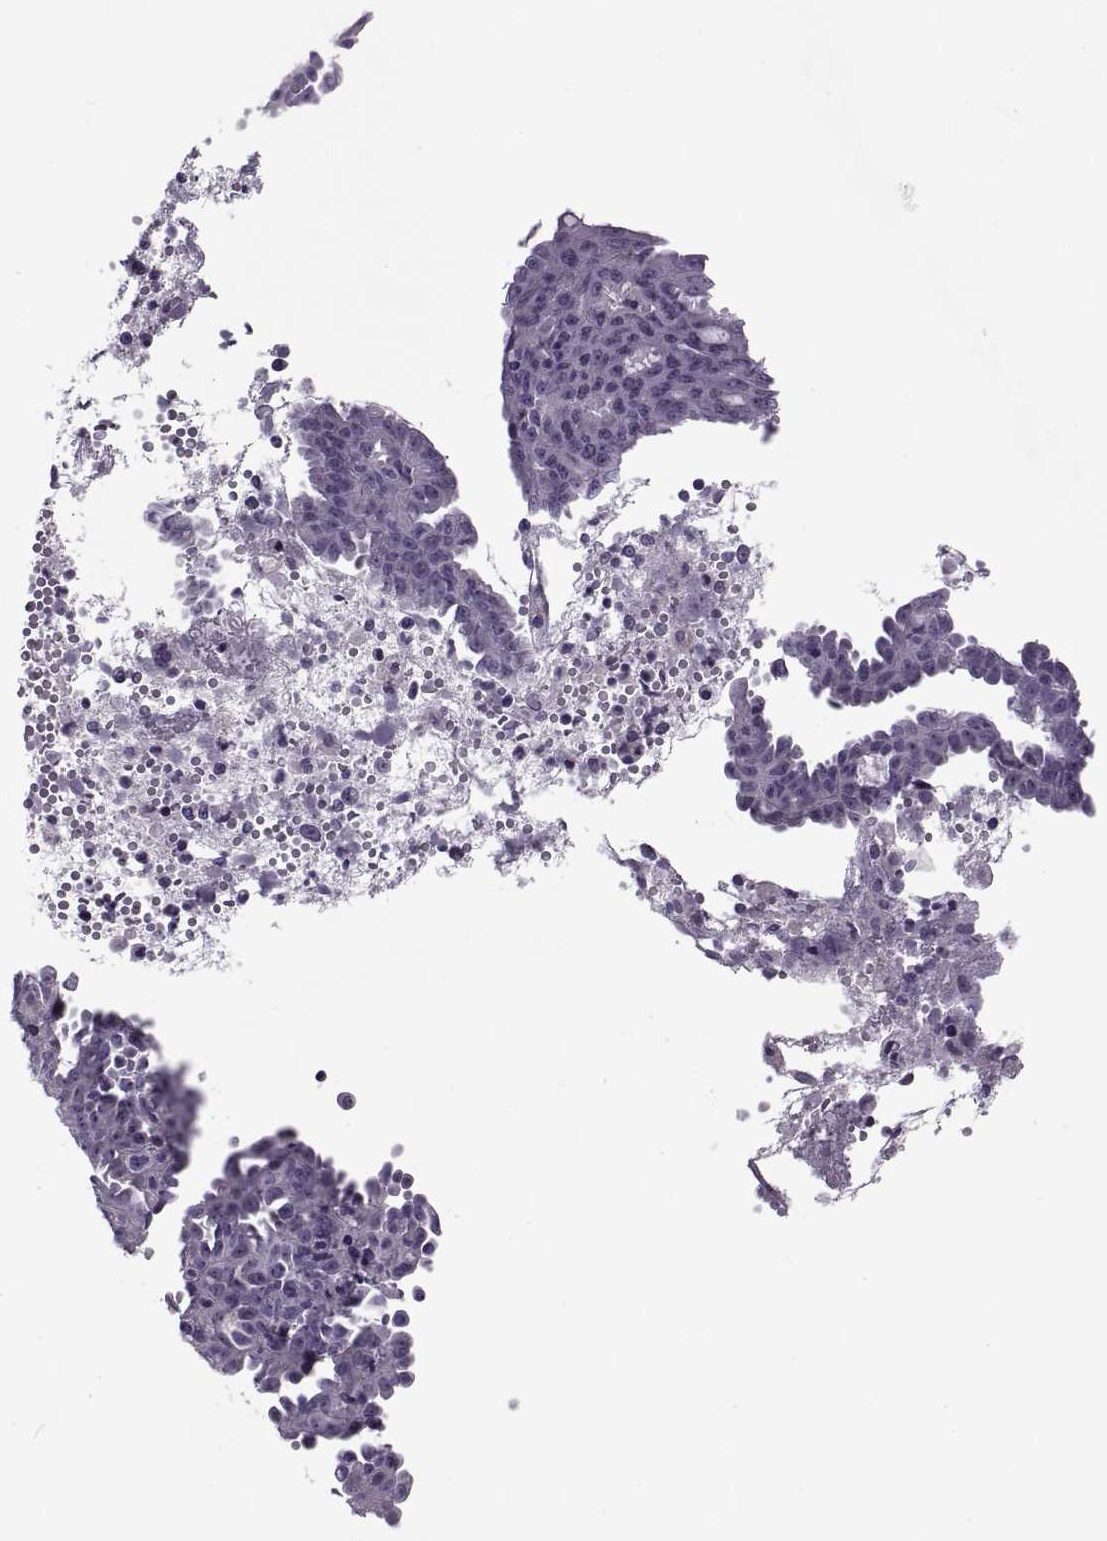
{"staining": {"intensity": "negative", "quantity": "none", "location": "none"}, "tissue": "ovarian cancer", "cell_type": "Tumor cells", "image_type": "cancer", "snomed": [{"axis": "morphology", "description": "Cystadenocarcinoma, serous, NOS"}, {"axis": "topography", "description": "Ovary"}], "caption": "Image shows no protein staining in tumor cells of serous cystadenocarcinoma (ovarian) tissue. Brightfield microscopy of IHC stained with DAB (3,3'-diaminobenzidine) (brown) and hematoxylin (blue), captured at high magnification.", "gene": "MAGEB1", "patient": {"sex": "female", "age": 71}}